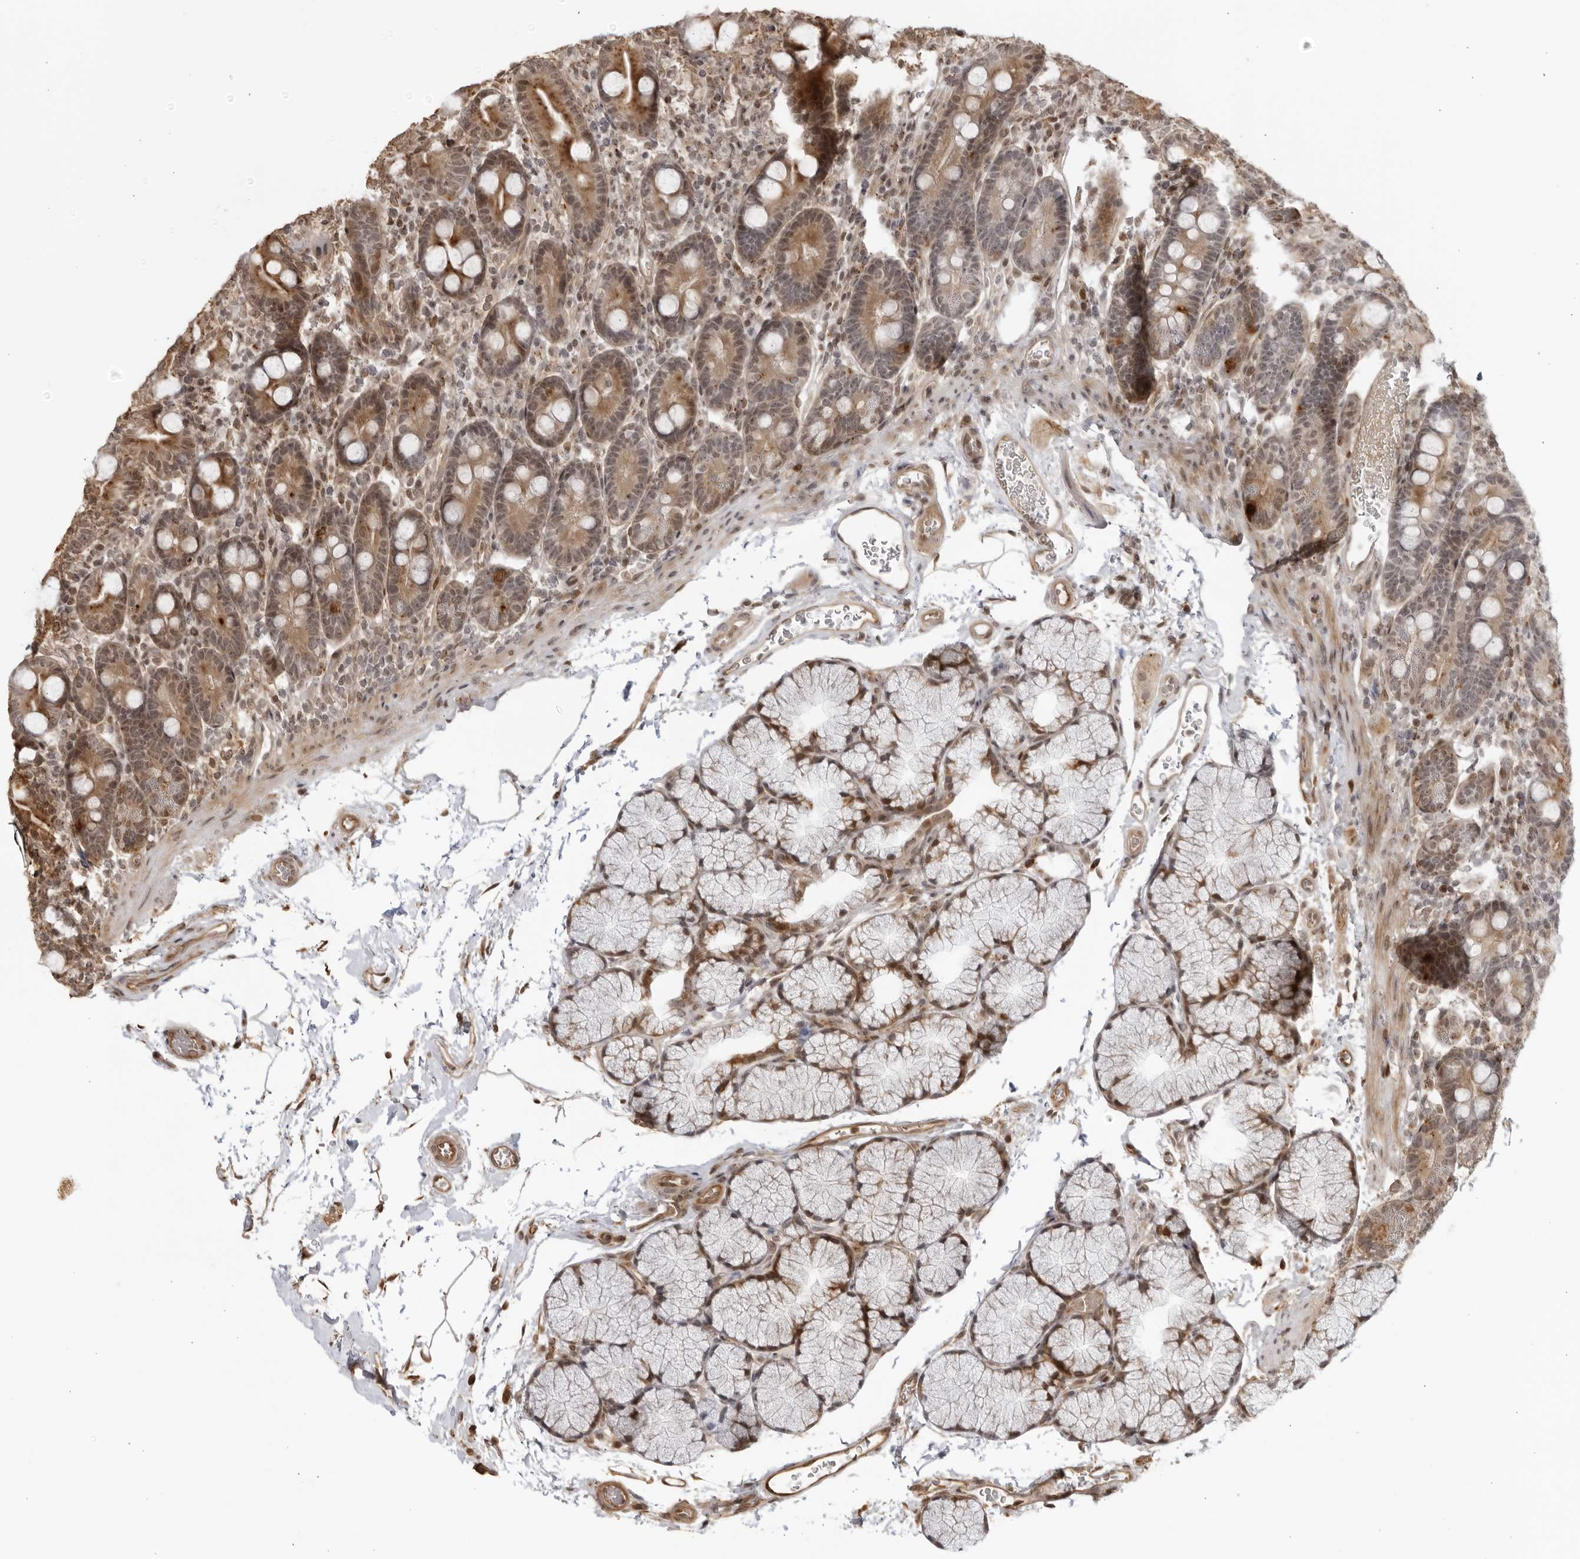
{"staining": {"intensity": "moderate", "quantity": ">75%", "location": "cytoplasmic/membranous"}, "tissue": "duodenum", "cell_type": "Glandular cells", "image_type": "normal", "snomed": [{"axis": "morphology", "description": "Normal tissue, NOS"}, {"axis": "topography", "description": "Duodenum"}], "caption": "The photomicrograph shows a brown stain indicating the presence of a protein in the cytoplasmic/membranous of glandular cells in duodenum.", "gene": "TCF21", "patient": {"sex": "male", "age": 35}}